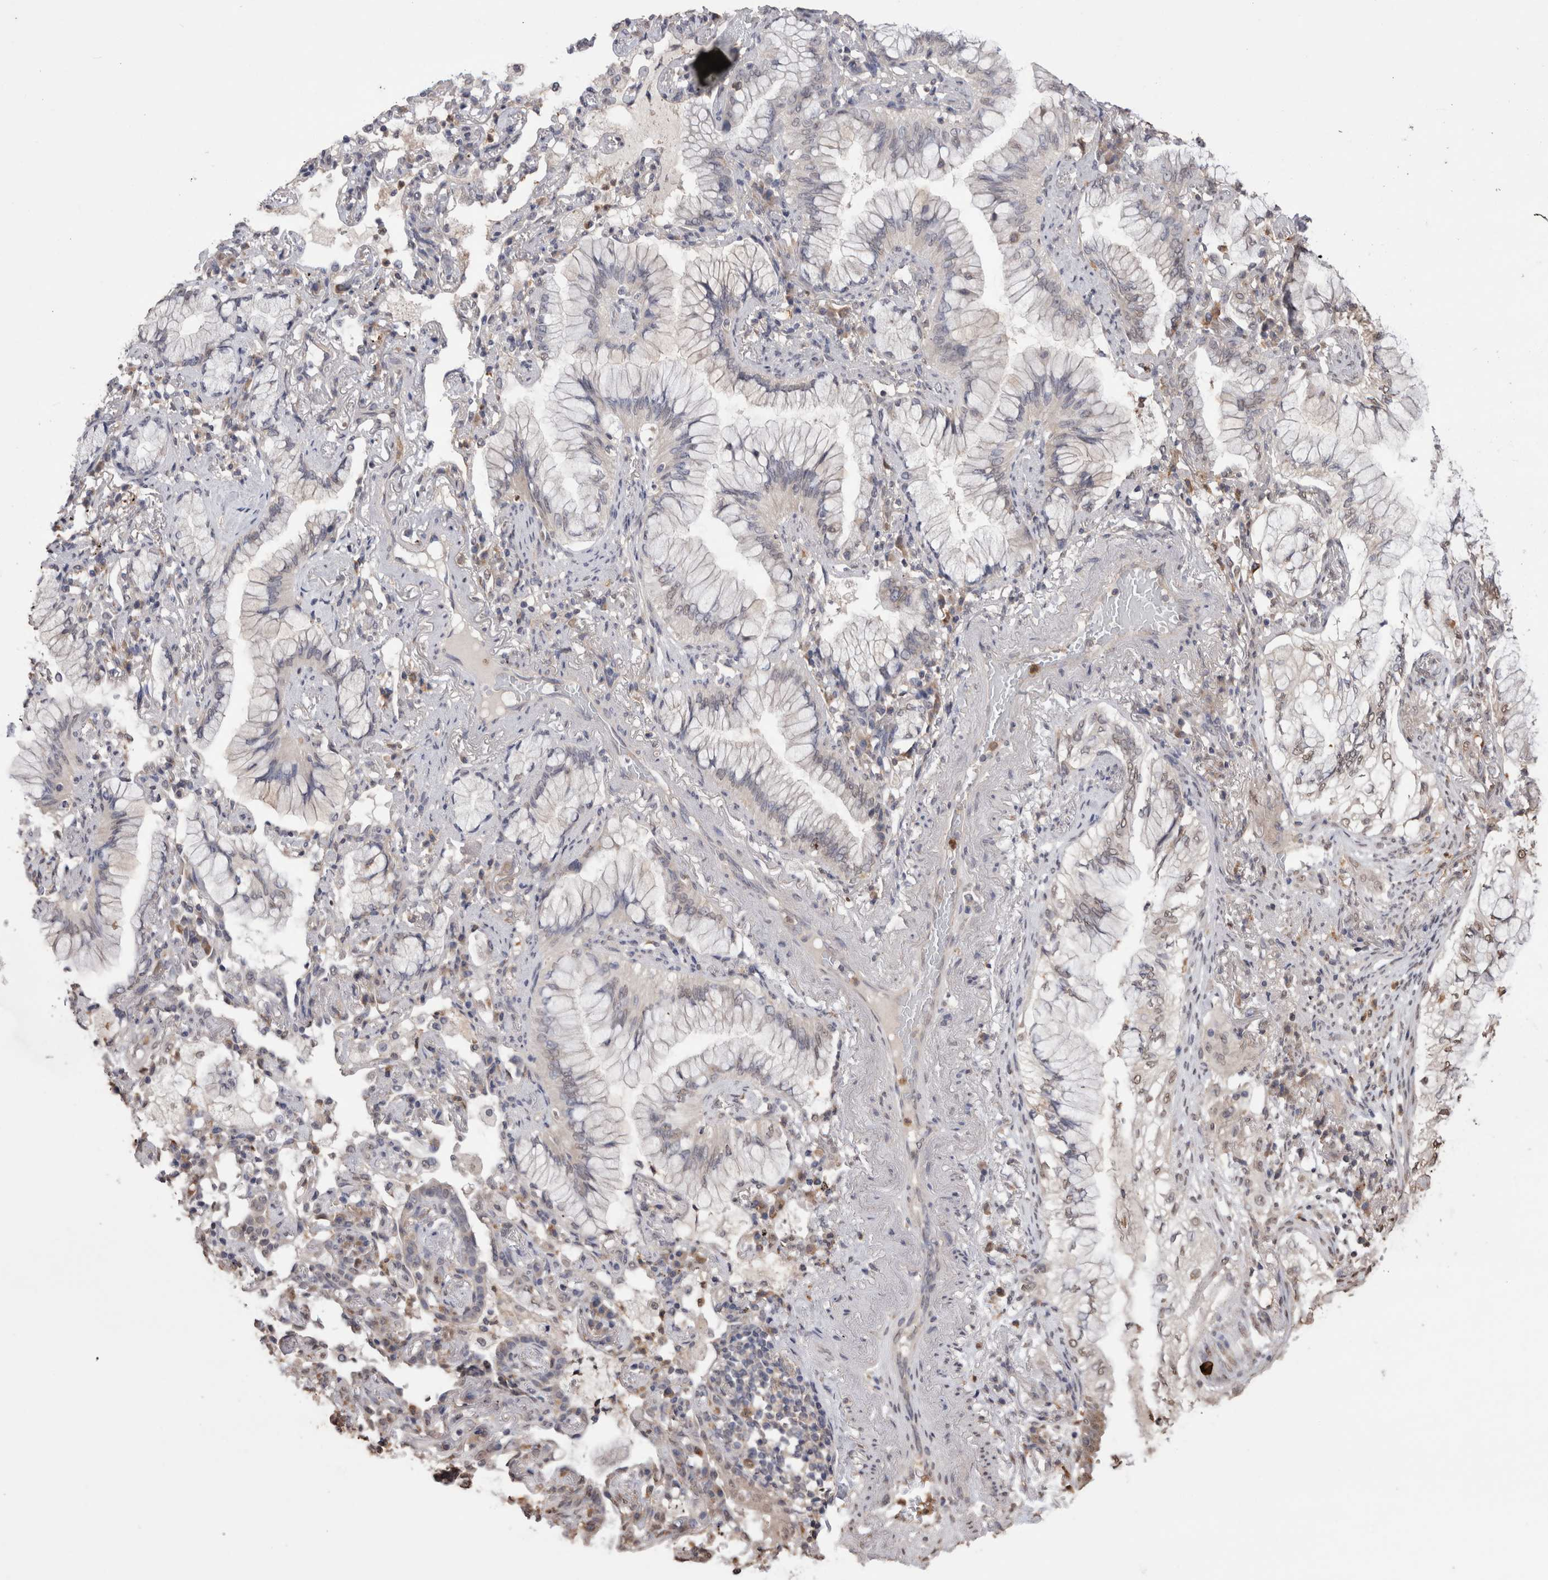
{"staining": {"intensity": "weak", "quantity": "<25%", "location": "nuclear"}, "tissue": "lung cancer", "cell_type": "Tumor cells", "image_type": "cancer", "snomed": [{"axis": "morphology", "description": "Adenocarcinoma, NOS"}, {"axis": "topography", "description": "Lung"}], "caption": "DAB immunohistochemical staining of human adenocarcinoma (lung) demonstrates no significant staining in tumor cells.", "gene": "GRK5", "patient": {"sex": "female", "age": 70}}